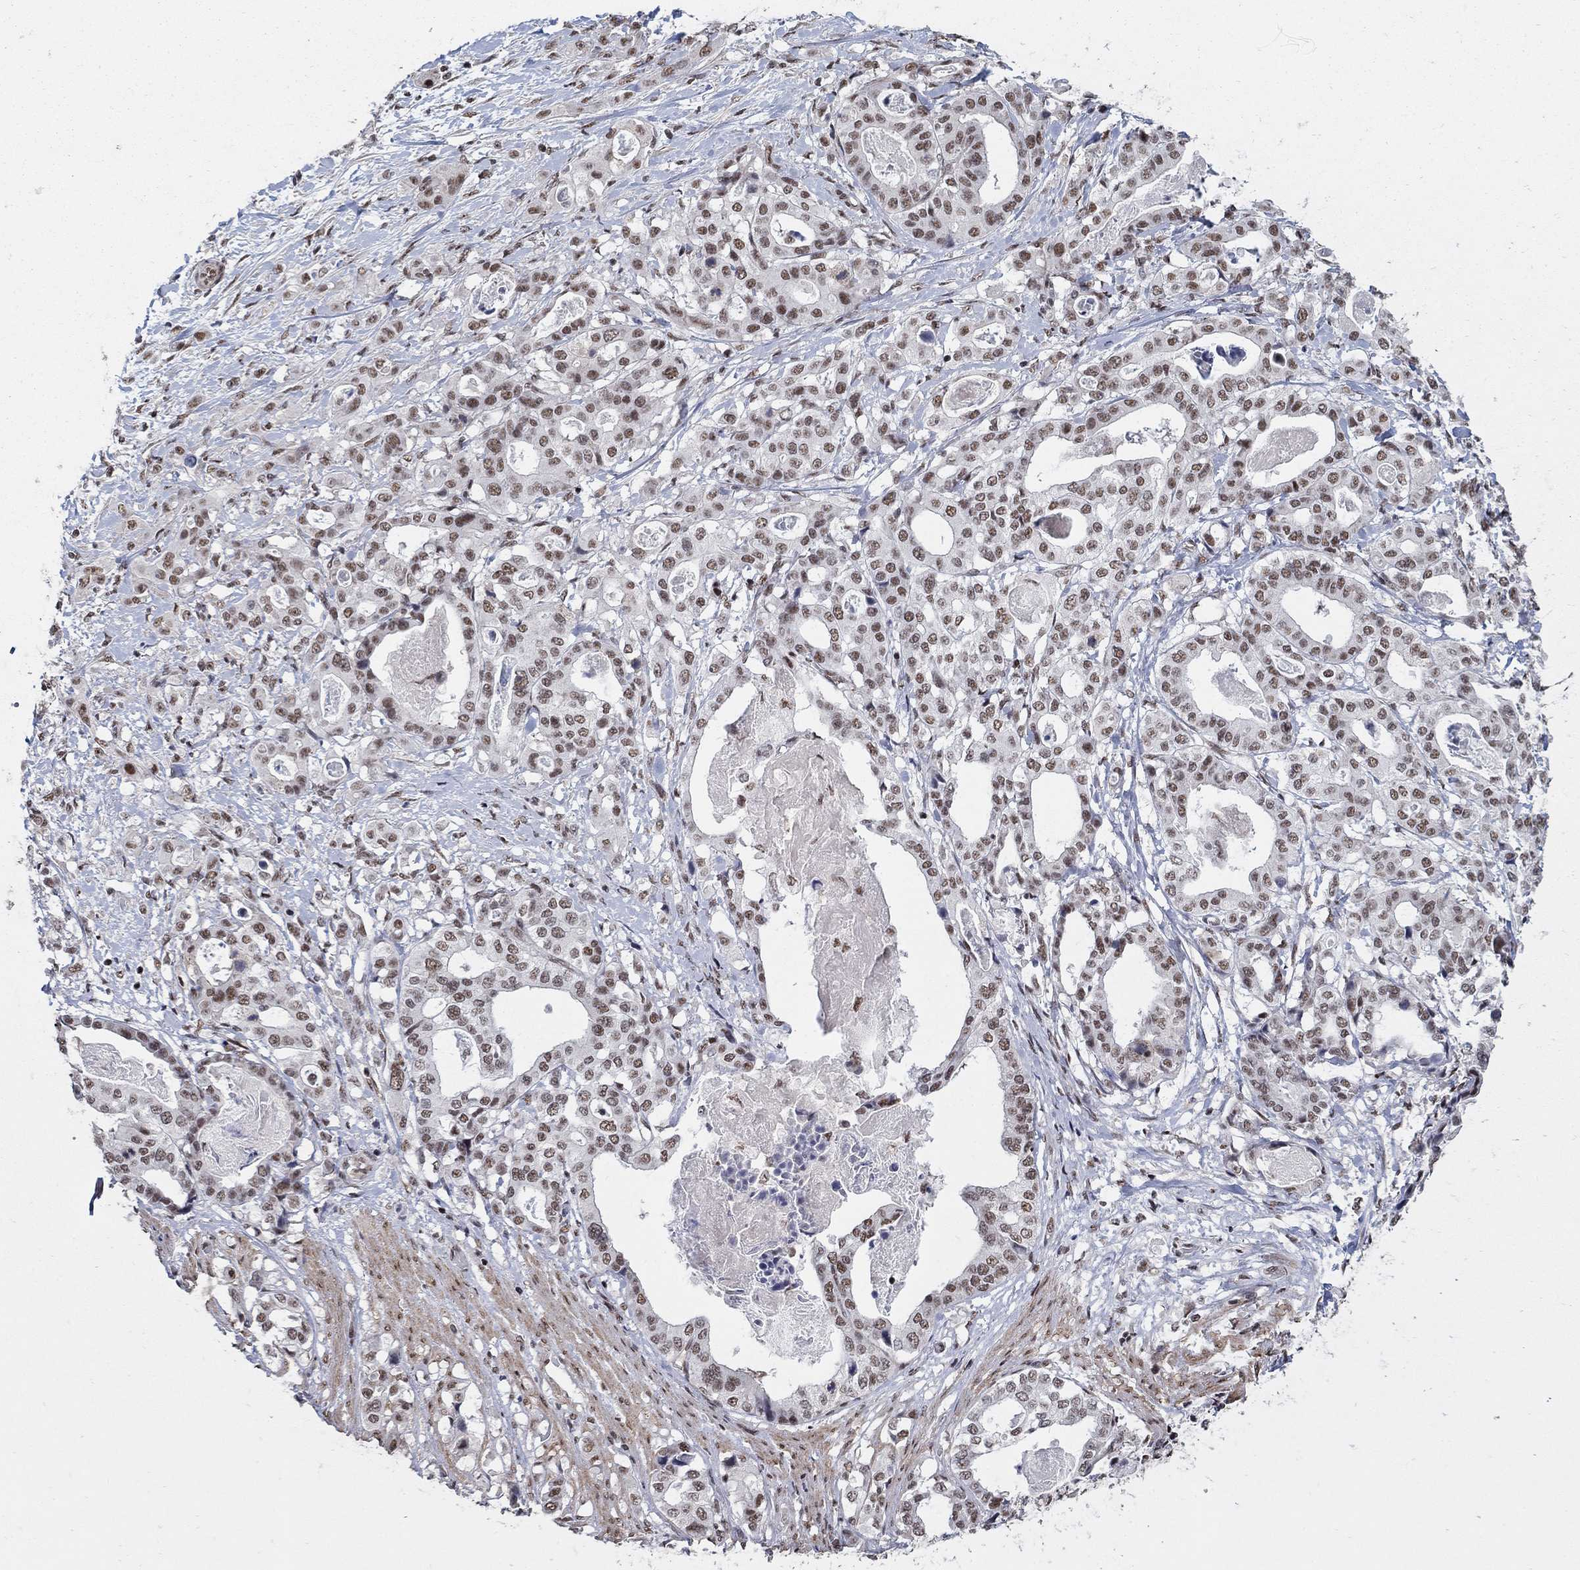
{"staining": {"intensity": "moderate", "quantity": "25%-75%", "location": "nuclear"}, "tissue": "stomach cancer", "cell_type": "Tumor cells", "image_type": "cancer", "snomed": [{"axis": "morphology", "description": "Adenocarcinoma, NOS"}, {"axis": "topography", "description": "Stomach"}], "caption": "High-power microscopy captured an immunohistochemistry image of stomach adenocarcinoma, revealing moderate nuclear expression in approximately 25%-75% of tumor cells.", "gene": "PNISR", "patient": {"sex": "male", "age": 48}}